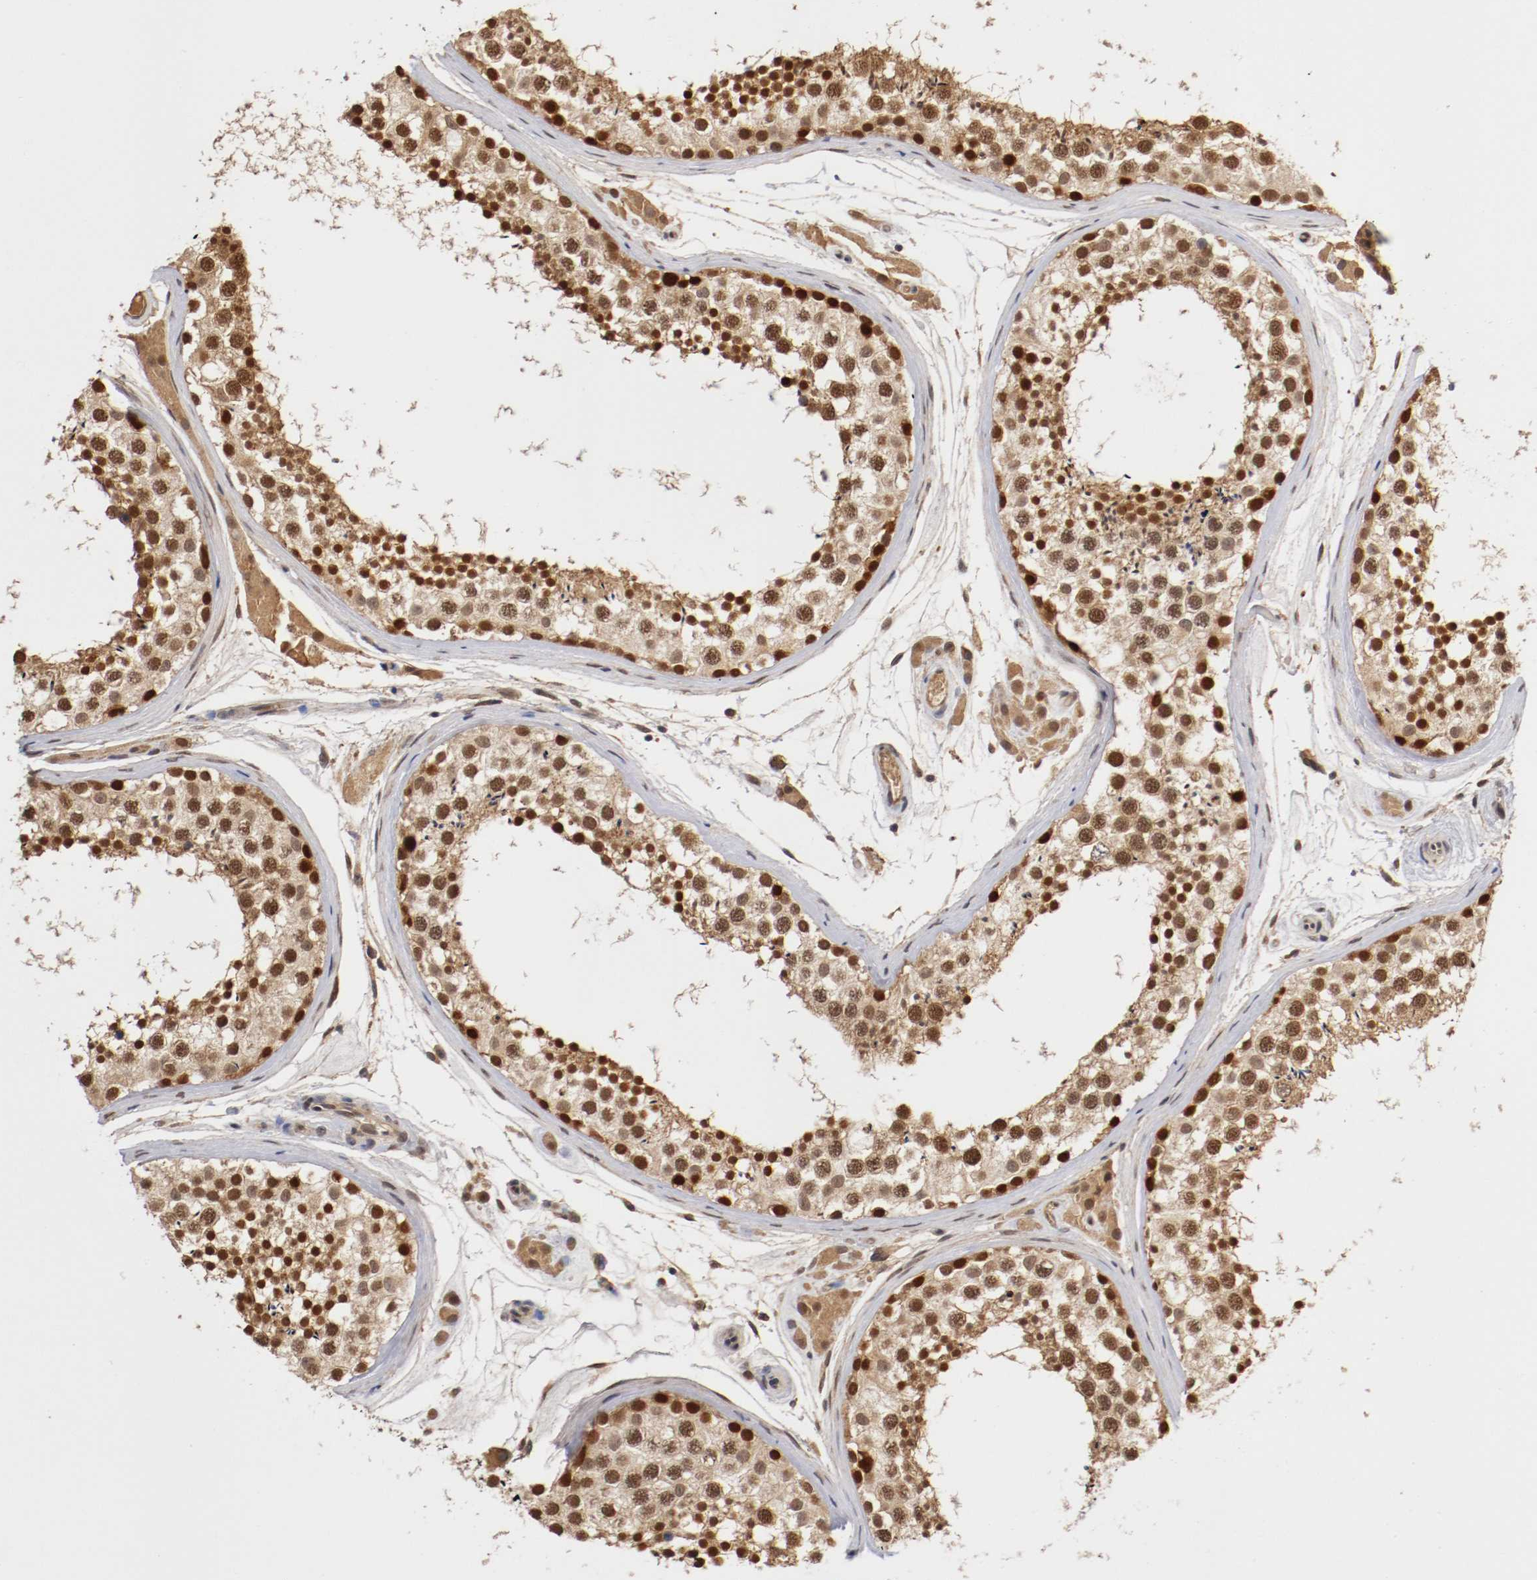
{"staining": {"intensity": "strong", "quantity": ">75%", "location": "cytoplasmic/membranous,nuclear"}, "tissue": "testis", "cell_type": "Cells in seminiferous ducts", "image_type": "normal", "snomed": [{"axis": "morphology", "description": "Normal tissue, NOS"}, {"axis": "topography", "description": "Testis"}], "caption": "Cells in seminiferous ducts exhibit high levels of strong cytoplasmic/membranous,nuclear staining in about >75% of cells in normal testis.", "gene": "DNMT3B", "patient": {"sex": "male", "age": 46}}